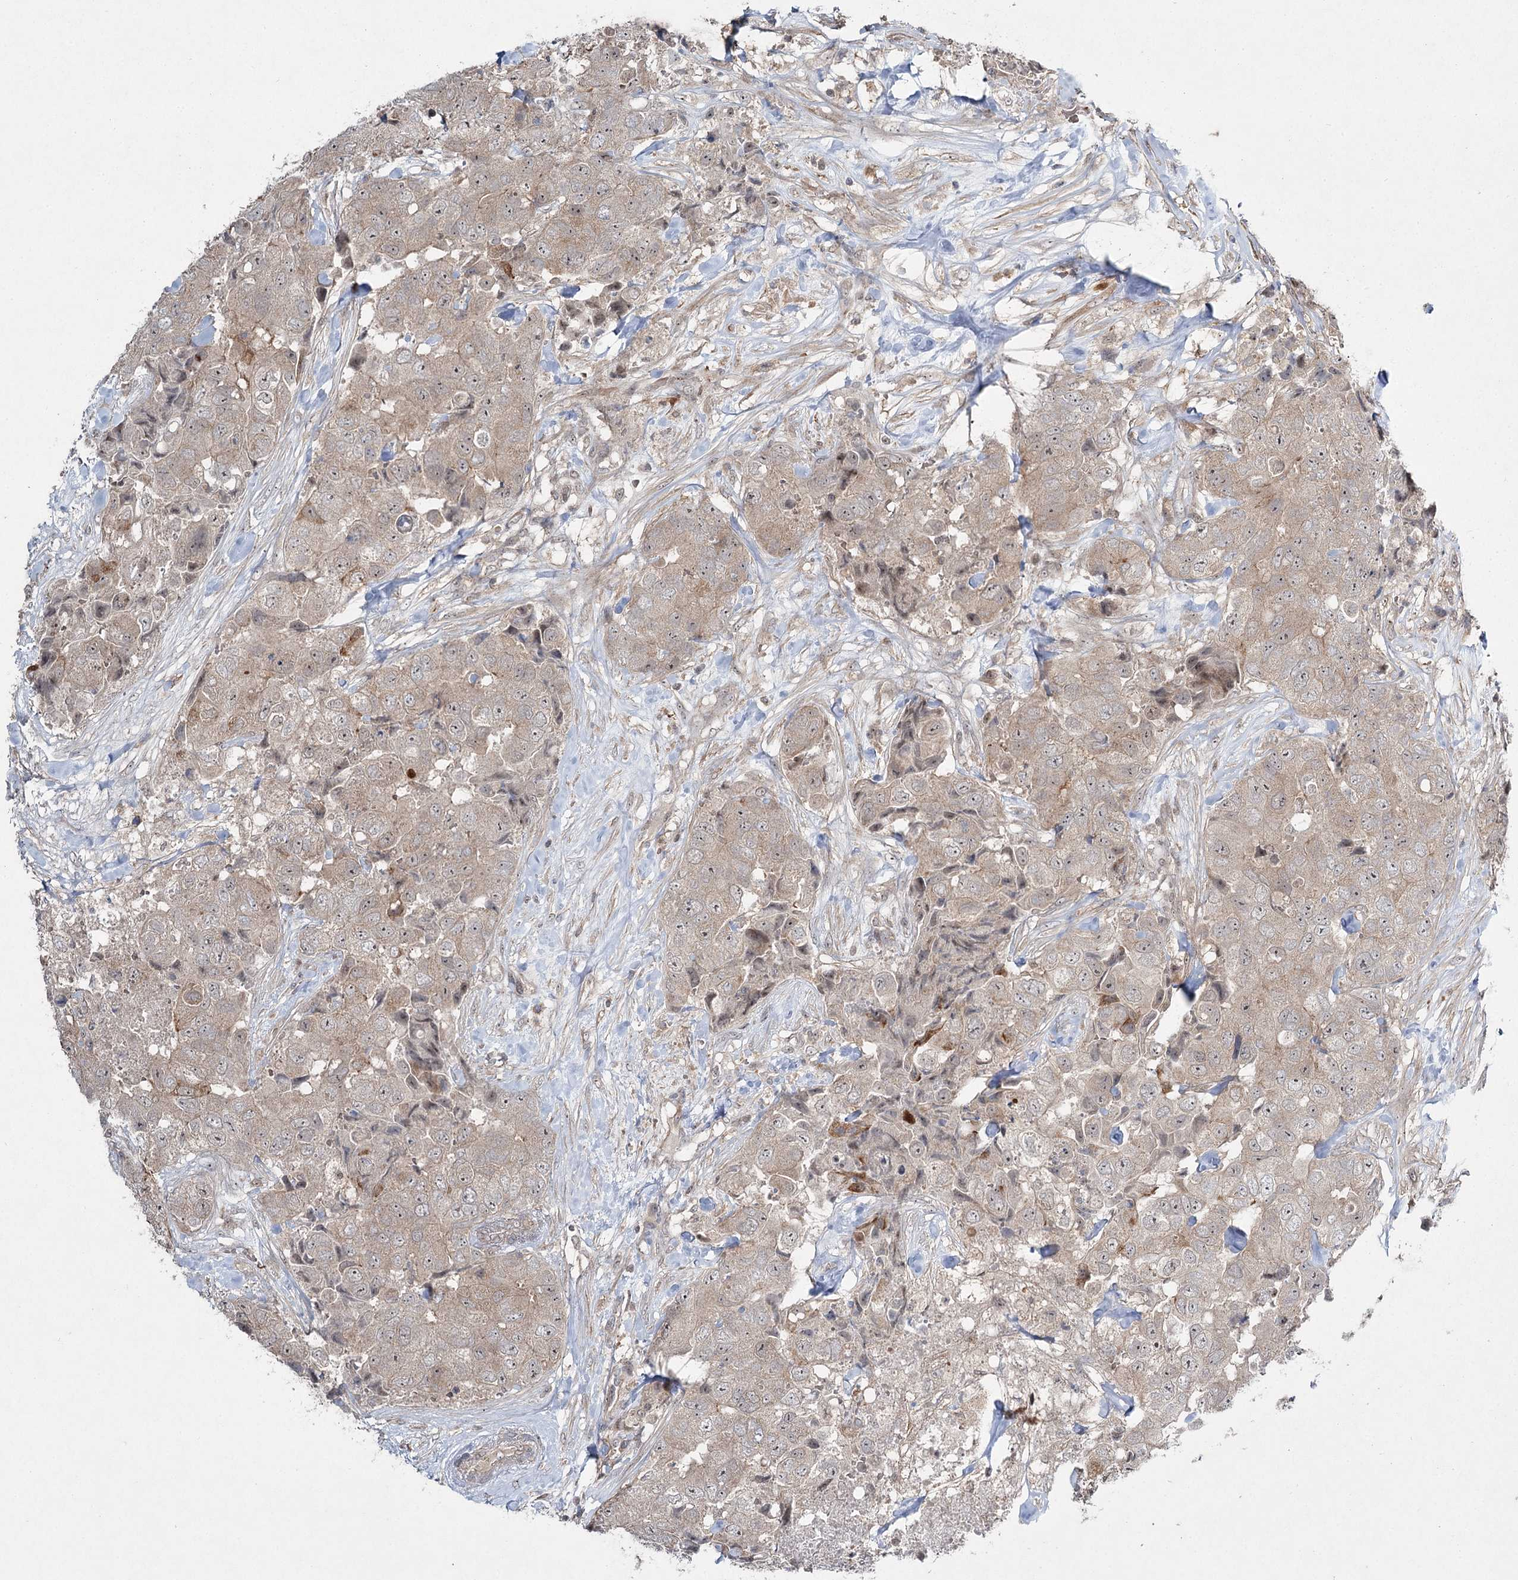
{"staining": {"intensity": "weak", "quantity": "25%-75%", "location": "cytoplasmic/membranous"}, "tissue": "breast cancer", "cell_type": "Tumor cells", "image_type": "cancer", "snomed": [{"axis": "morphology", "description": "Duct carcinoma"}, {"axis": "topography", "description": "Breast"}], "caption": "Breast cancer (intraductal carcinoma) was stained to show a protein in brown. There is low levels of weak cytoplasmic/membranous staining in approximately 25%-75% of tumor cells.", "gene": "WDR44", "patient": {"sex": "female", "age": 62}}